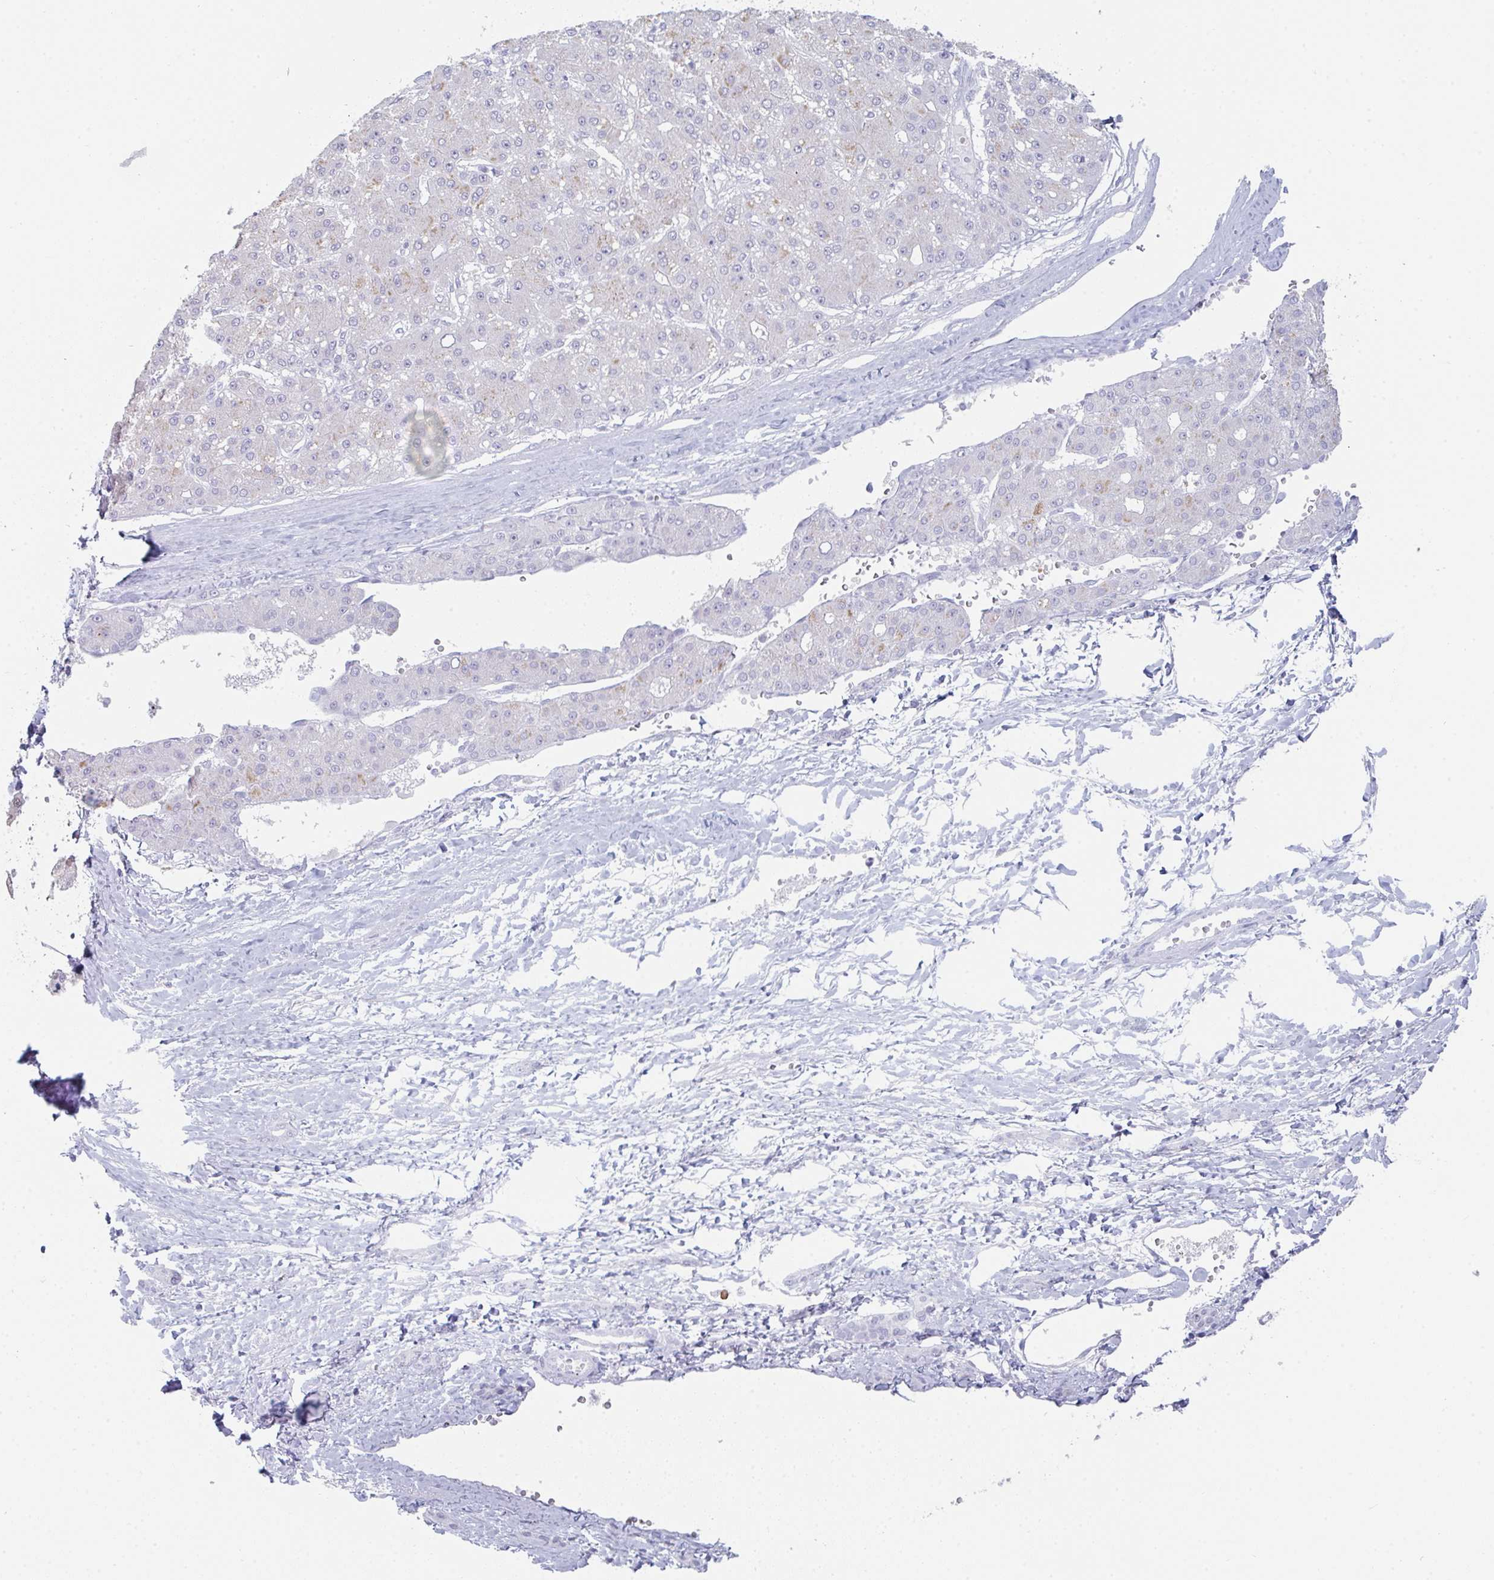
{"staining": {"intensity": "negative", "quantity": "none", "location": "none"}, "tissue": "liver cancer", "cell_type": "Tumor cells", "image_type": "cancer", "snomed": [{"axis": "morphology", "description": "Carcinoma, Hepatocellular, NOS"}, {"axis": "topography", "description": "Liver"}], "caption": "Human hepatocellular carcinoma (liver) stained for a protein using IHC reveals no positivity in tumor cells.", "gene": "RUBCN", "patient": {"sex": "male", "age": 67}}